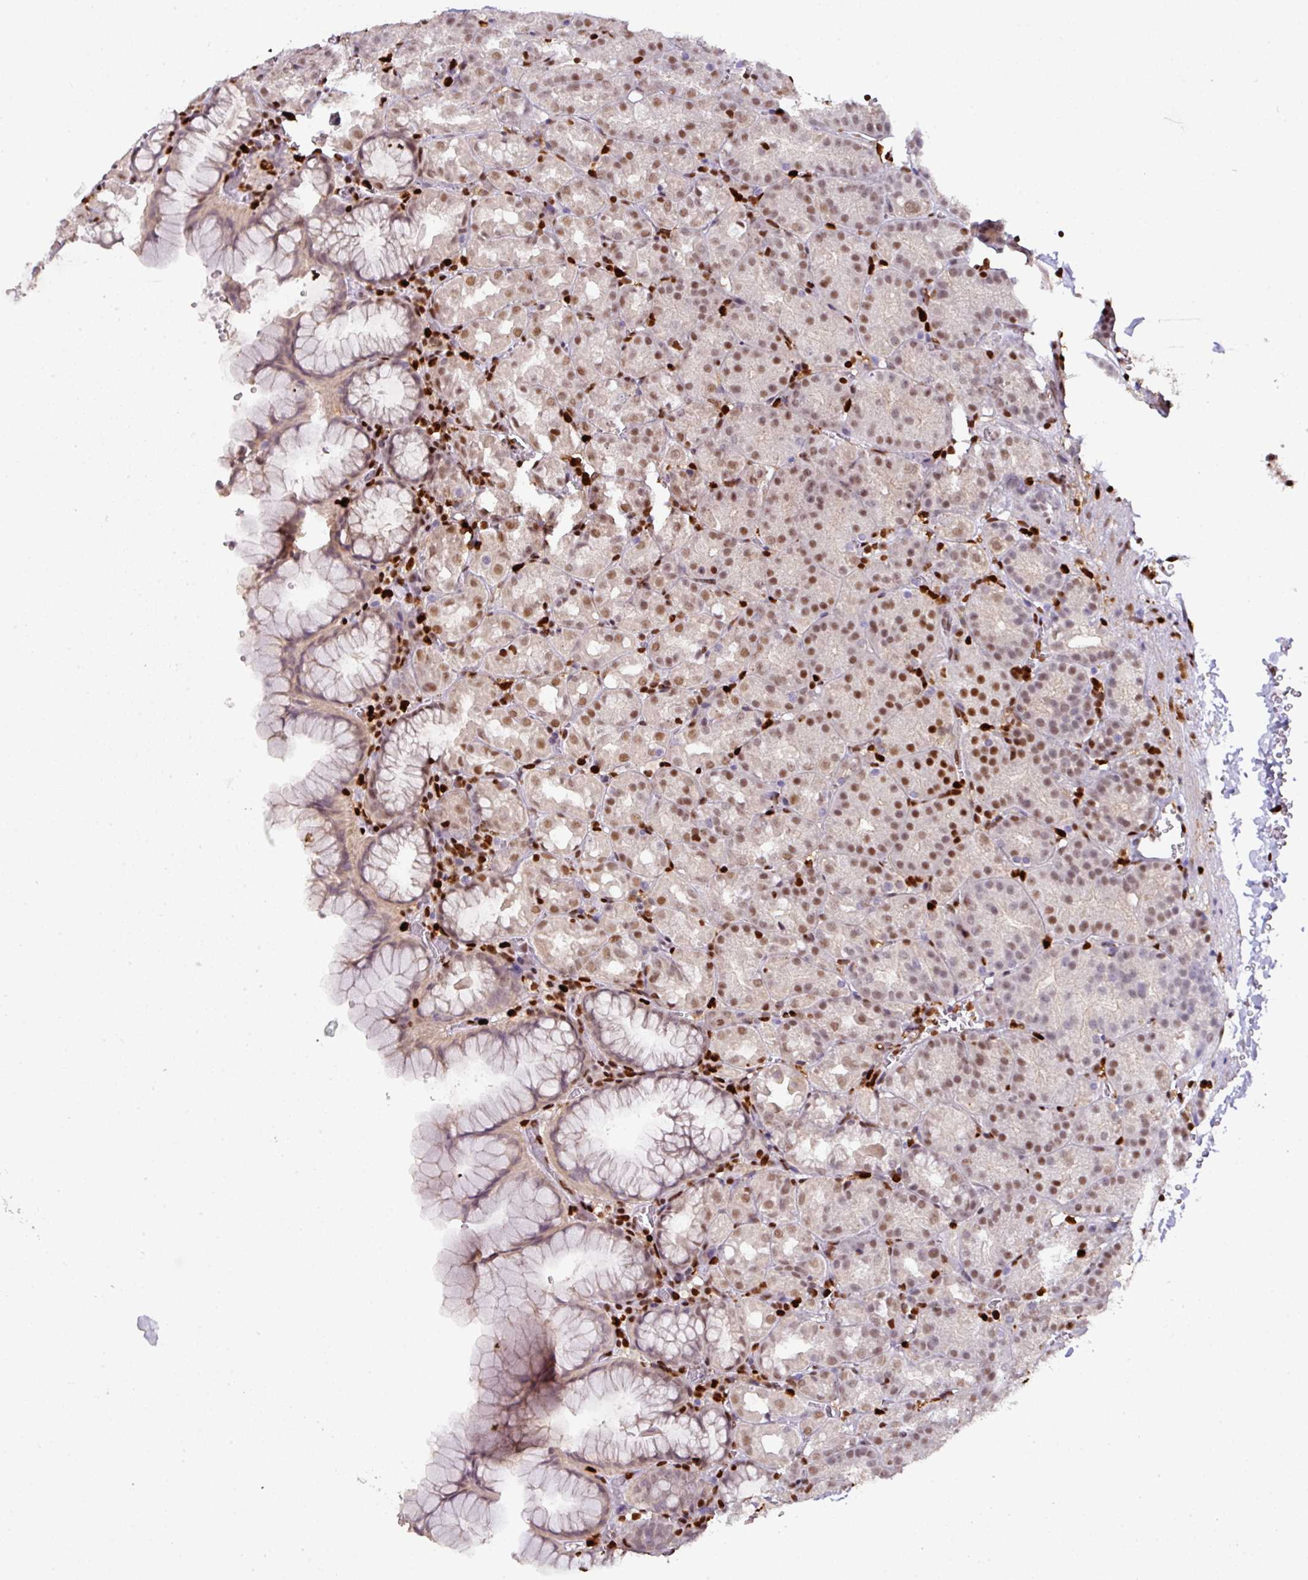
{"staining": {"intensity": "moderate", "quantity": "25%-75%", "location": "nuclear"}, "tissue": "stomach", "cell_type": "Glandular cells", "image_type": "normal", "snomed": [{"axis": "morphology", "description": "Normal tissue, NOS"}, {"axis": "topography", "description": "Stomach, upper"}], "caption": "About 25%-75% of glandular cells in normal stomach show moderate nuclear protein positivity as visualized by brown immunohistochemical staining.", "gene": "SAMHD1", "patient": {"sex": "female", "age": 81}}